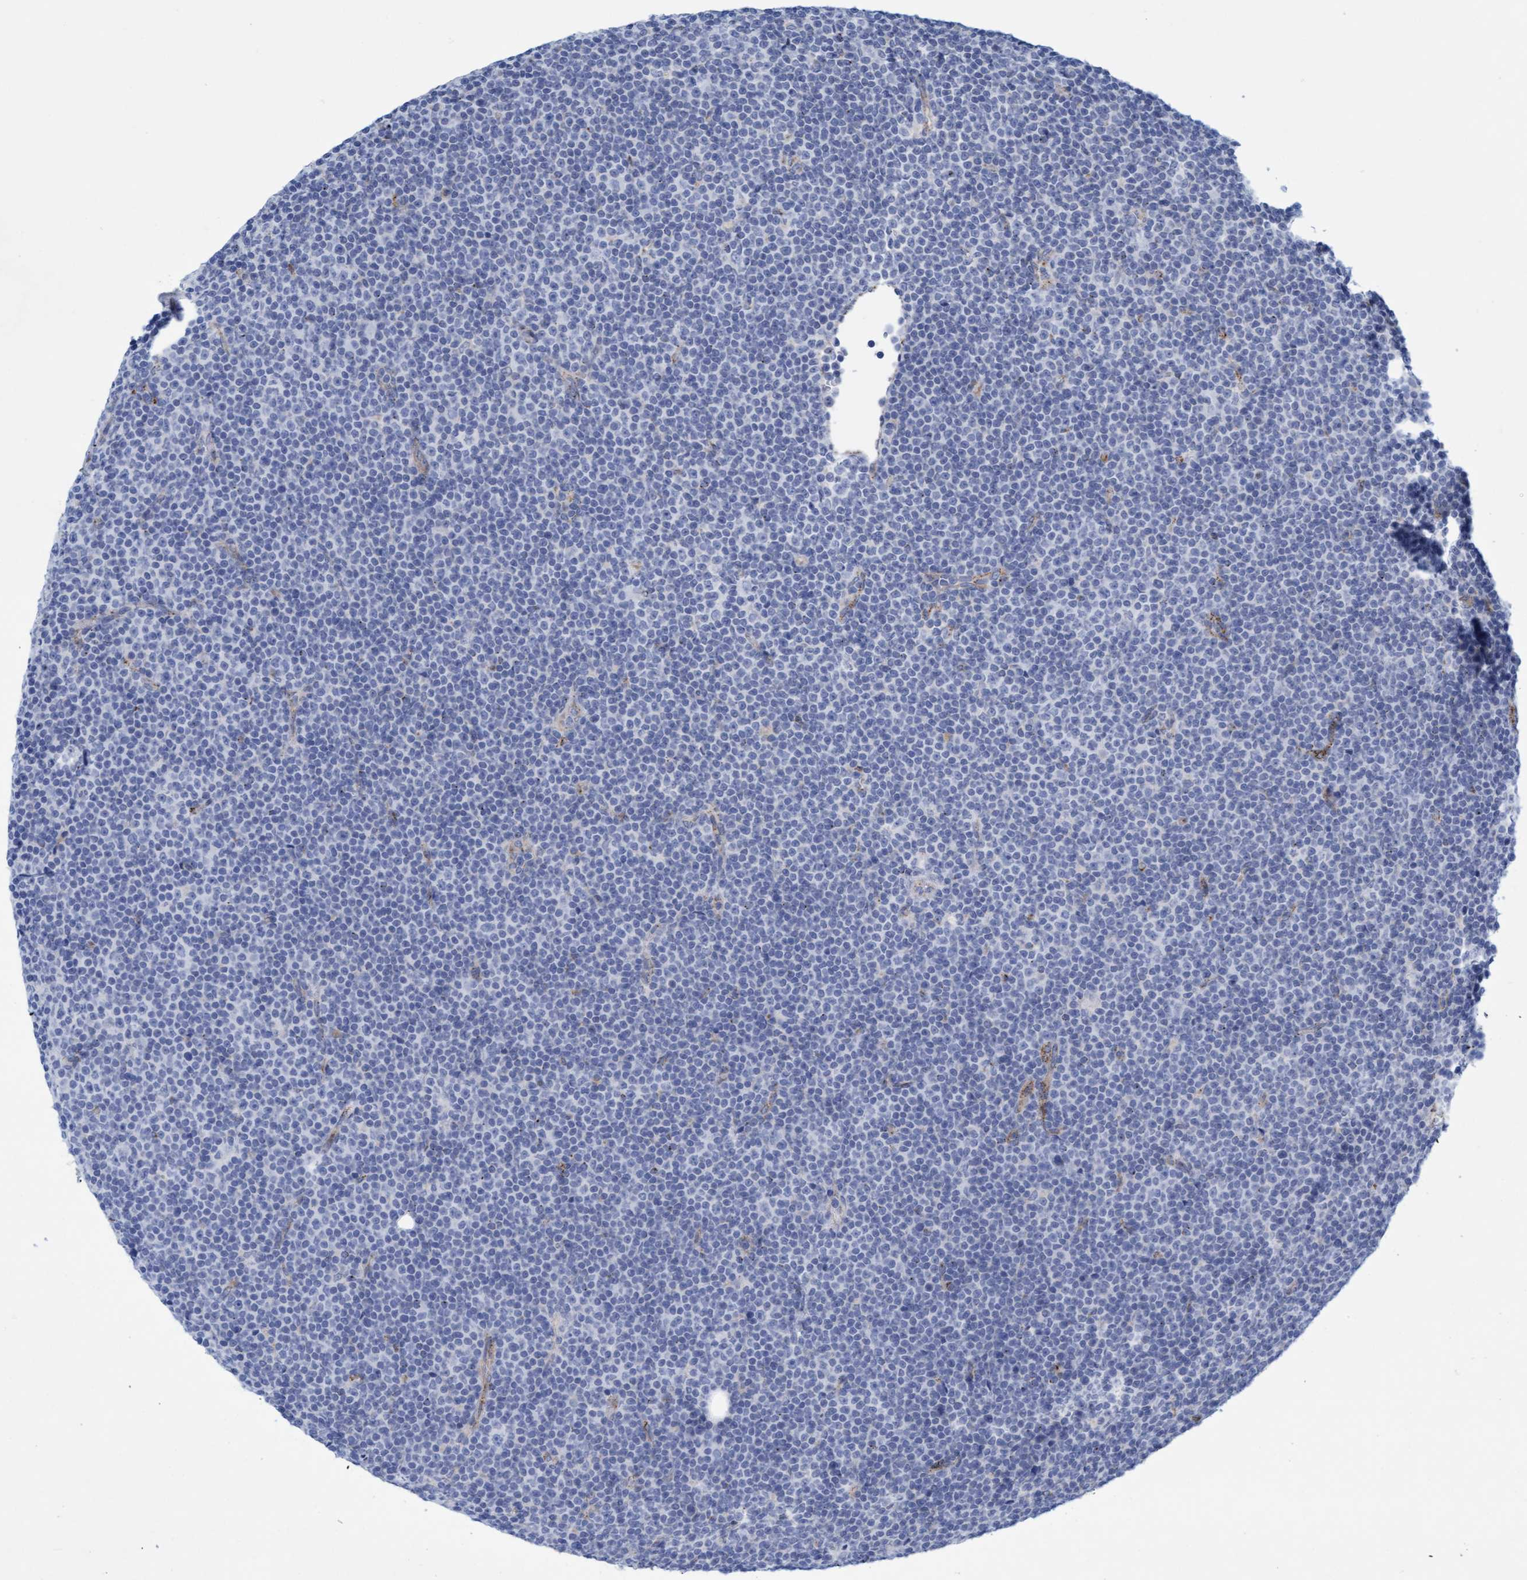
{"staining": {"intensity": "negative", "quantity": "none", "location": "none"}, "tissue": "lymphoma", "cell_type": "Tumor cells", "image_type": "cancer", "snomed": [{"axis": "morphology", "description": "Malignant lymphoma, non-Hodgkin's type, Low grade"}, {"axis": "topography", "description": "Lymph node"}], "caption": "Human low-grade malignant lymphoma, non-Hodgkin's type stained for a protein using immunohistochemistry (IHC) exhibits no staining in tumor cells.", "gene": "SGSH", "patient": {"sex": "female", "age": 67}}